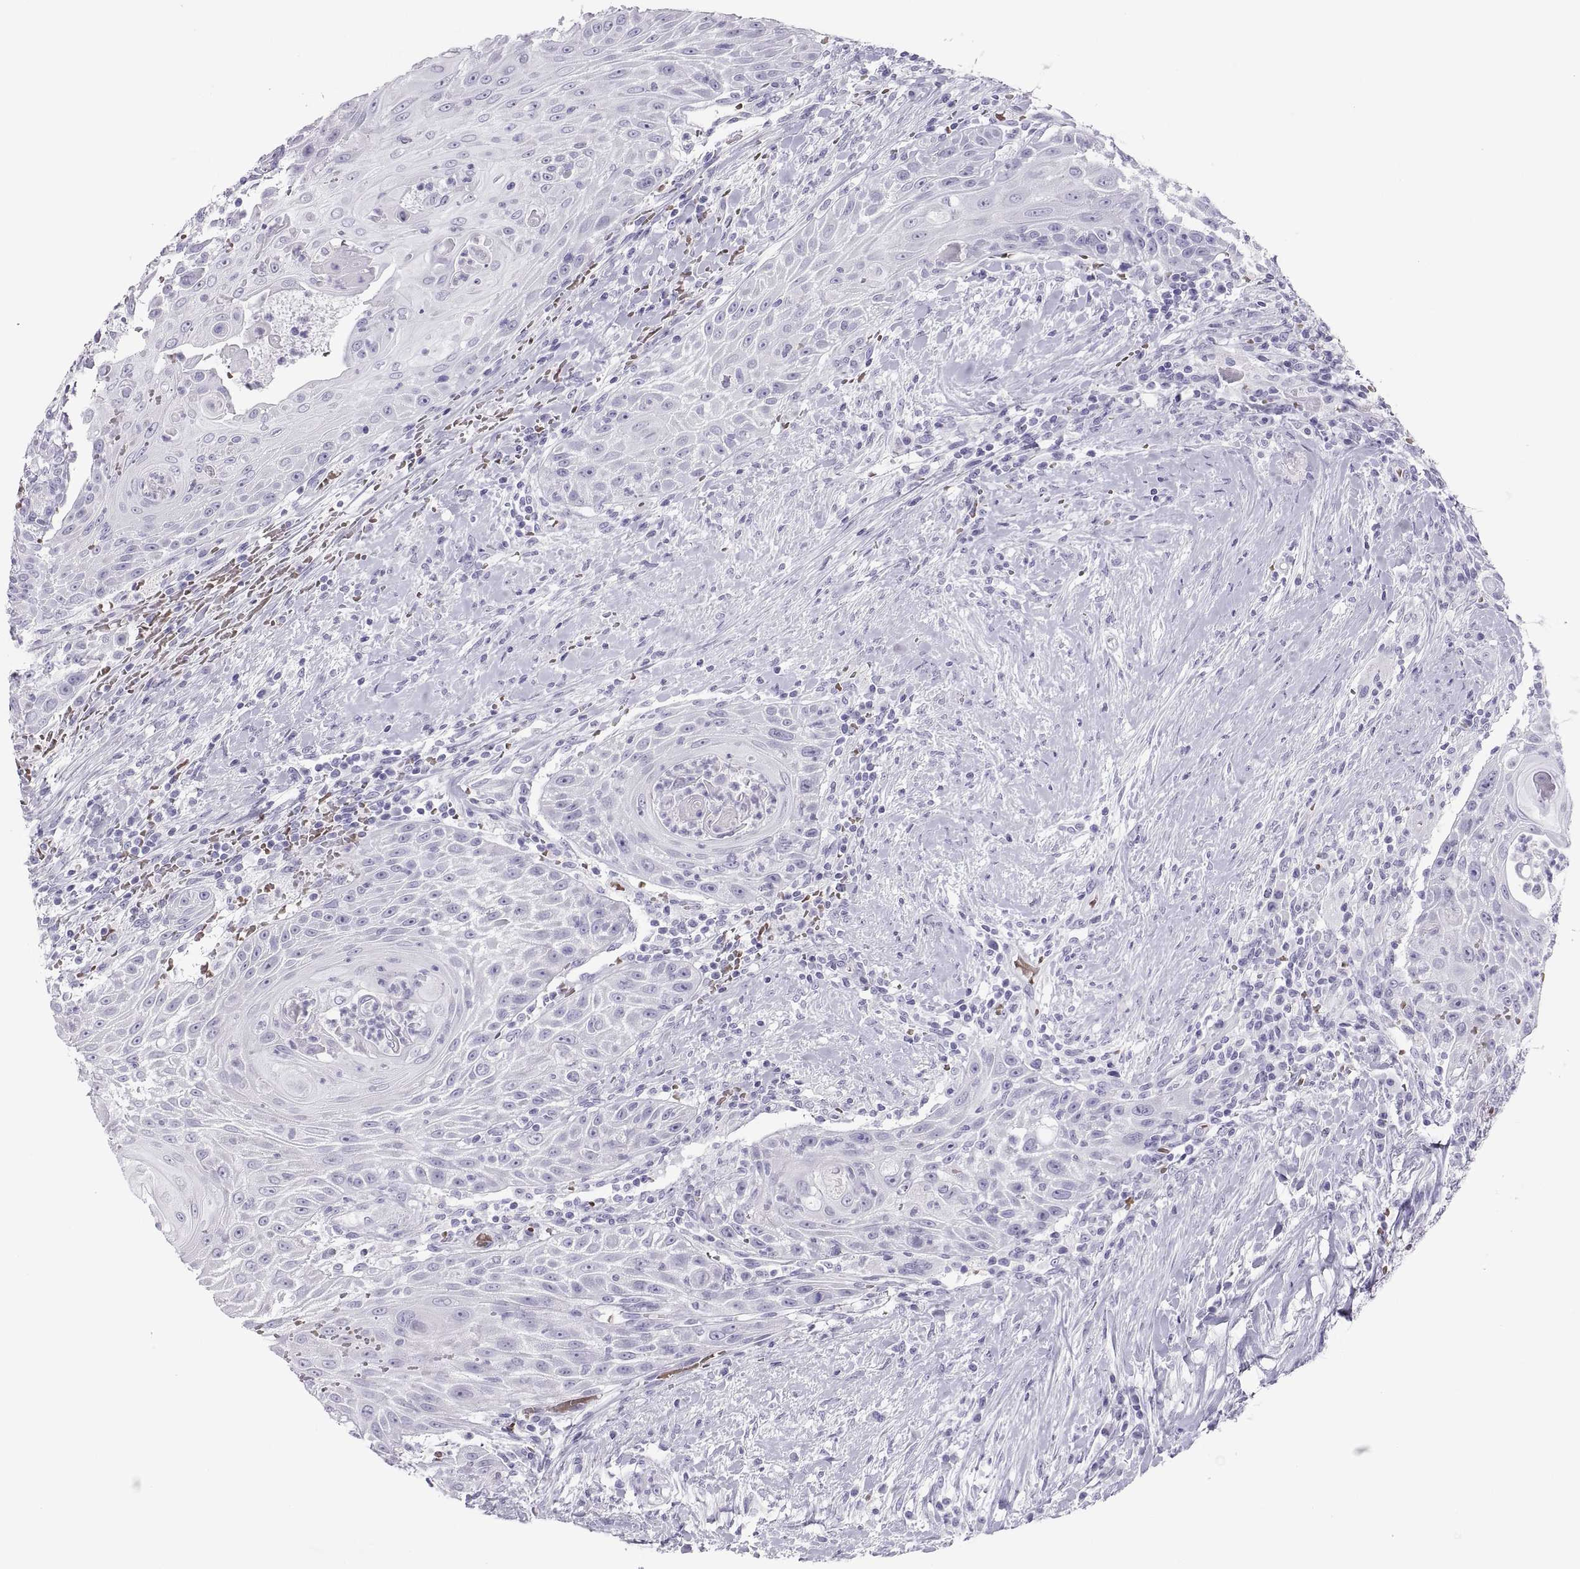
{"staining": {"intensity": "negative", "quantity": "none", "location": "none"}, "tissue": "head and neck cancer", "cell_type": "Tumor cells", "image_type": "cancer", "snomed": [{"axis": "morphology", "description": "Squamous cell carcinoma, NOS"}, {"axis": "topography", "description": "Head-Neck"}], "caption": "Protein analysis of head and neck squamous cell carcinoma reveals no significant positivity in tumor cells.", "gene": "SEMG1", "patient": {"sex": "male", "age": 69}}